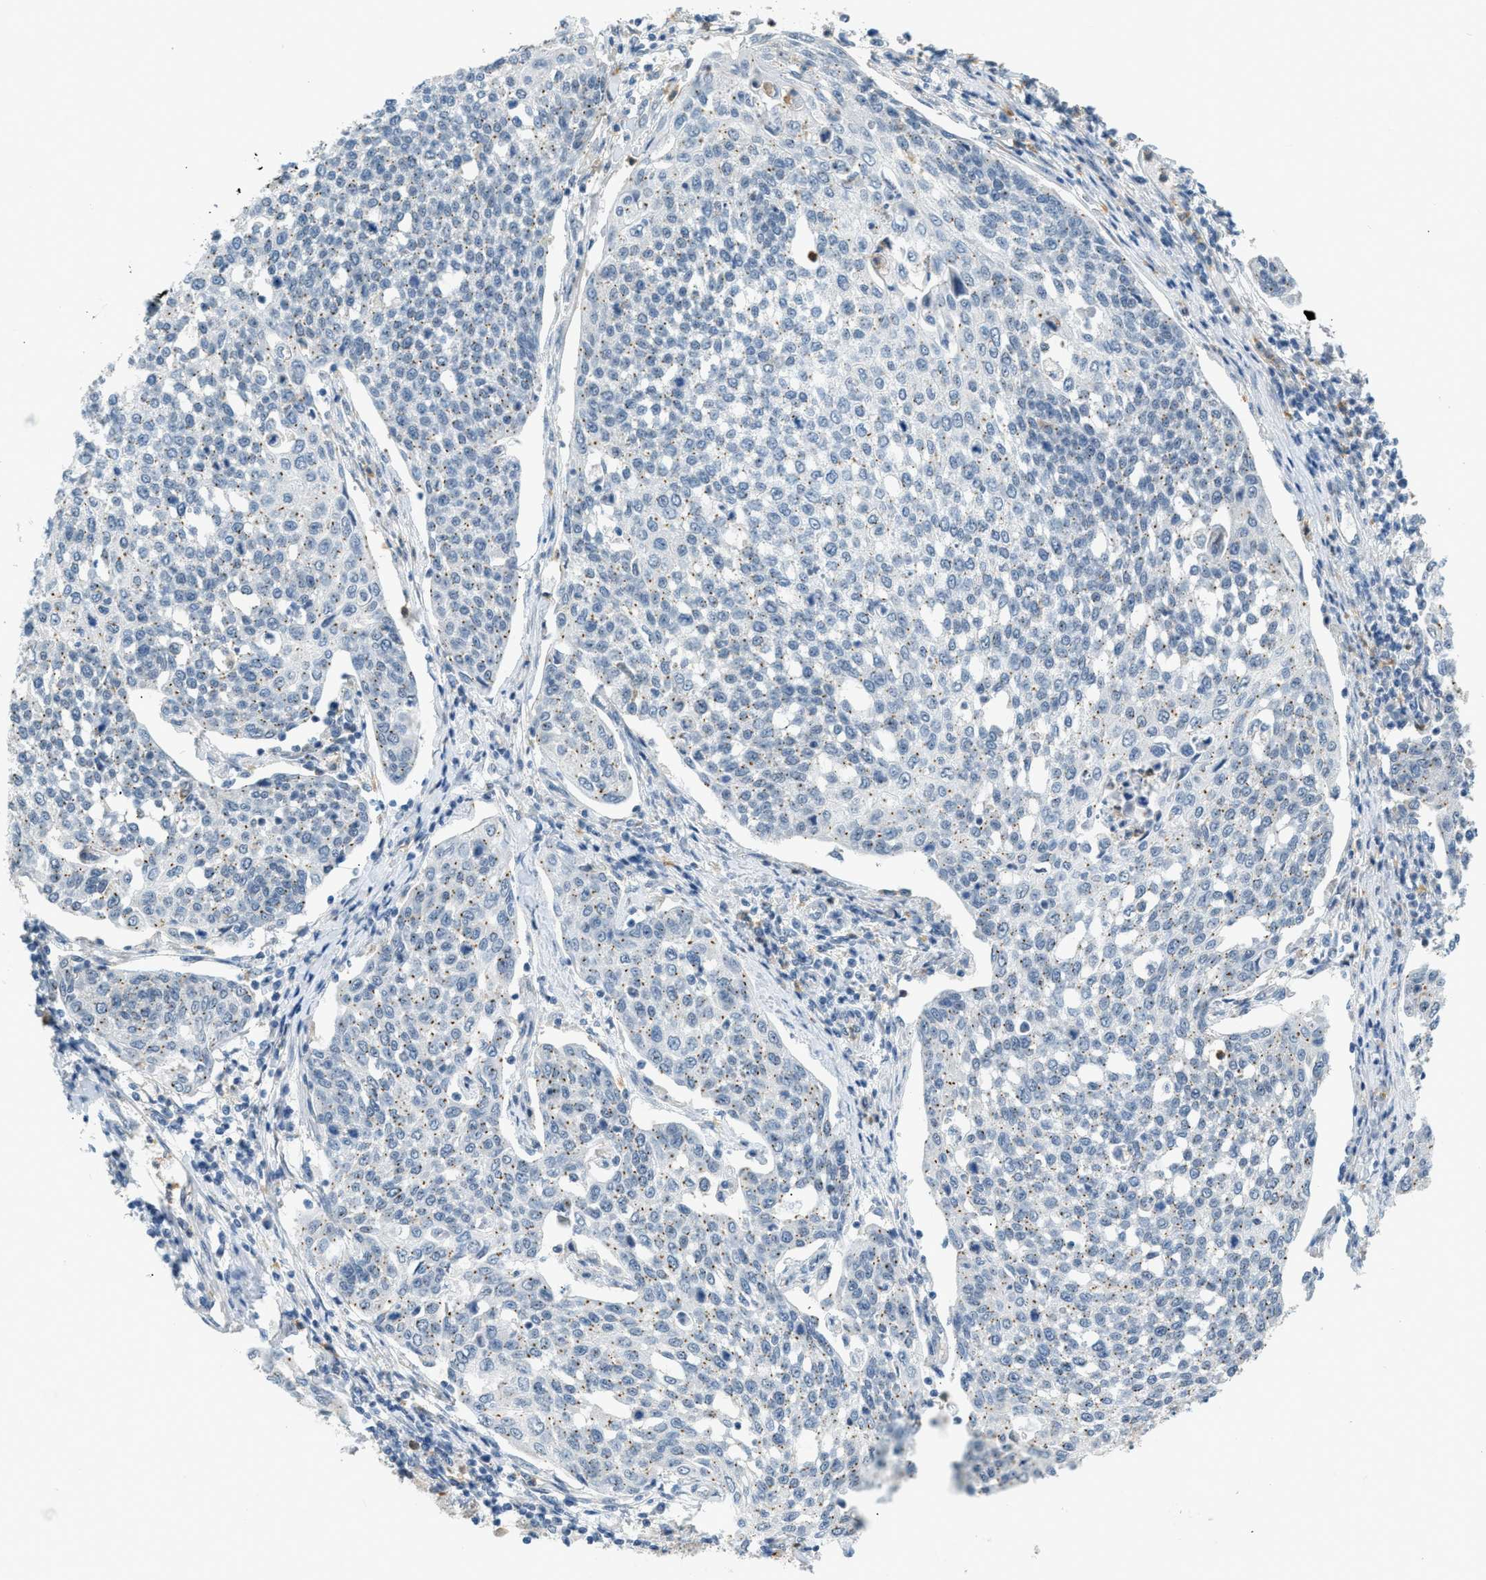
{"staining": {"intensity": "negative", "quantity": "none", "location": "none"}, "tissue": "cervical cancer", "cell_type": "Tumor cells", "image_type": "cancer", "snomed": [{"axis": "morphology", "description": "Squamous cell carcinoma, NOS"}, {"axis": "topography", "description": "Cervix"}], "caption": "Immunohistochemistry (IHC) micrograph of human cervical cancer (squamous cell carcinoma) stained for a protein (brown), which shows no expression in tumor cells.", "gene": "ZNF408", "patient": {"sex": "female", "age": 34}}